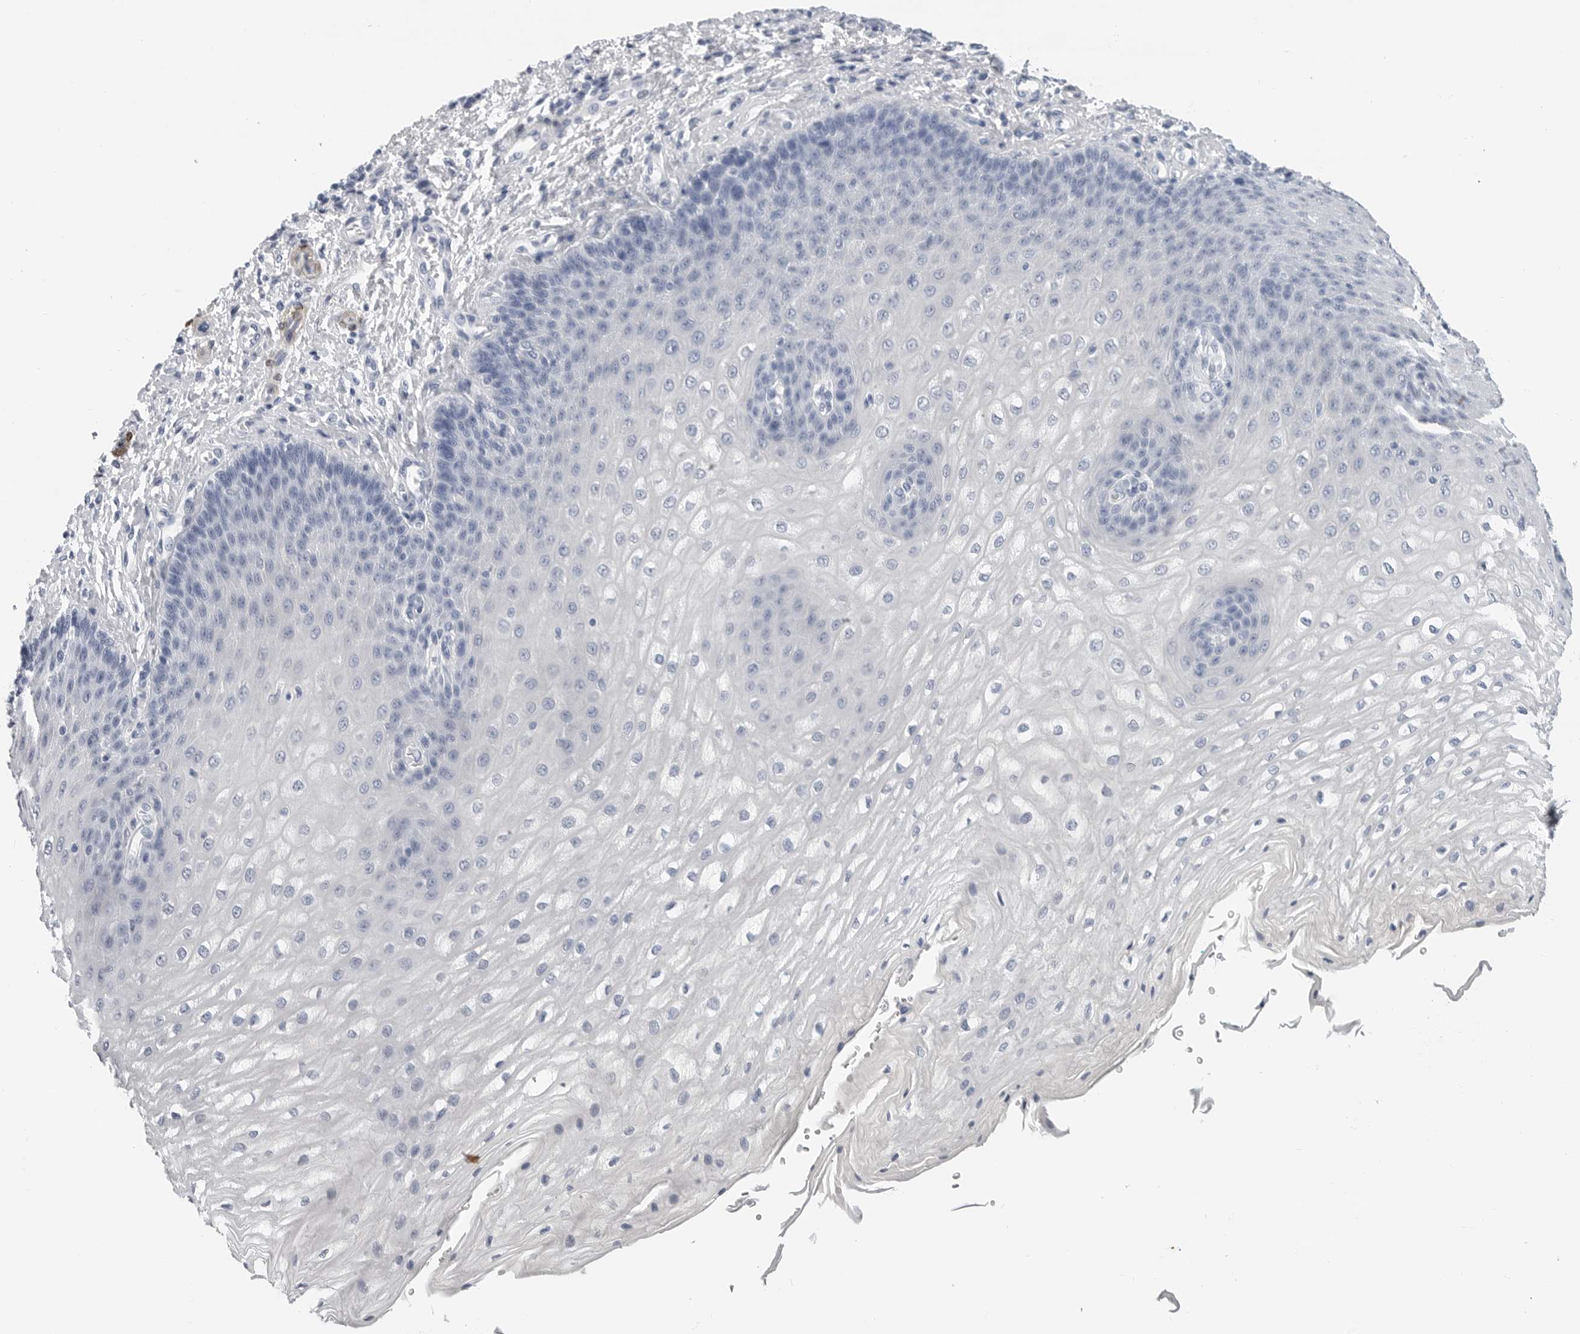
{"staining": {"intensity": "negative", "quantity": "none", "location": "none"}, "tissue": "esophagus", "cell_type": "Squamous epithelial cells", "image_type": "normal", "snomed": [{"axis": "morphology", "description": "Normal tissue, NOS"}, {"axis": "topography", "description": "Esophagus"}], "caption": "IHC of unremarkable esophagus reveals no positivity in squamous epithelial cells.", "gene": "PLN", "patient": {"sex": "male", "age": 54}}